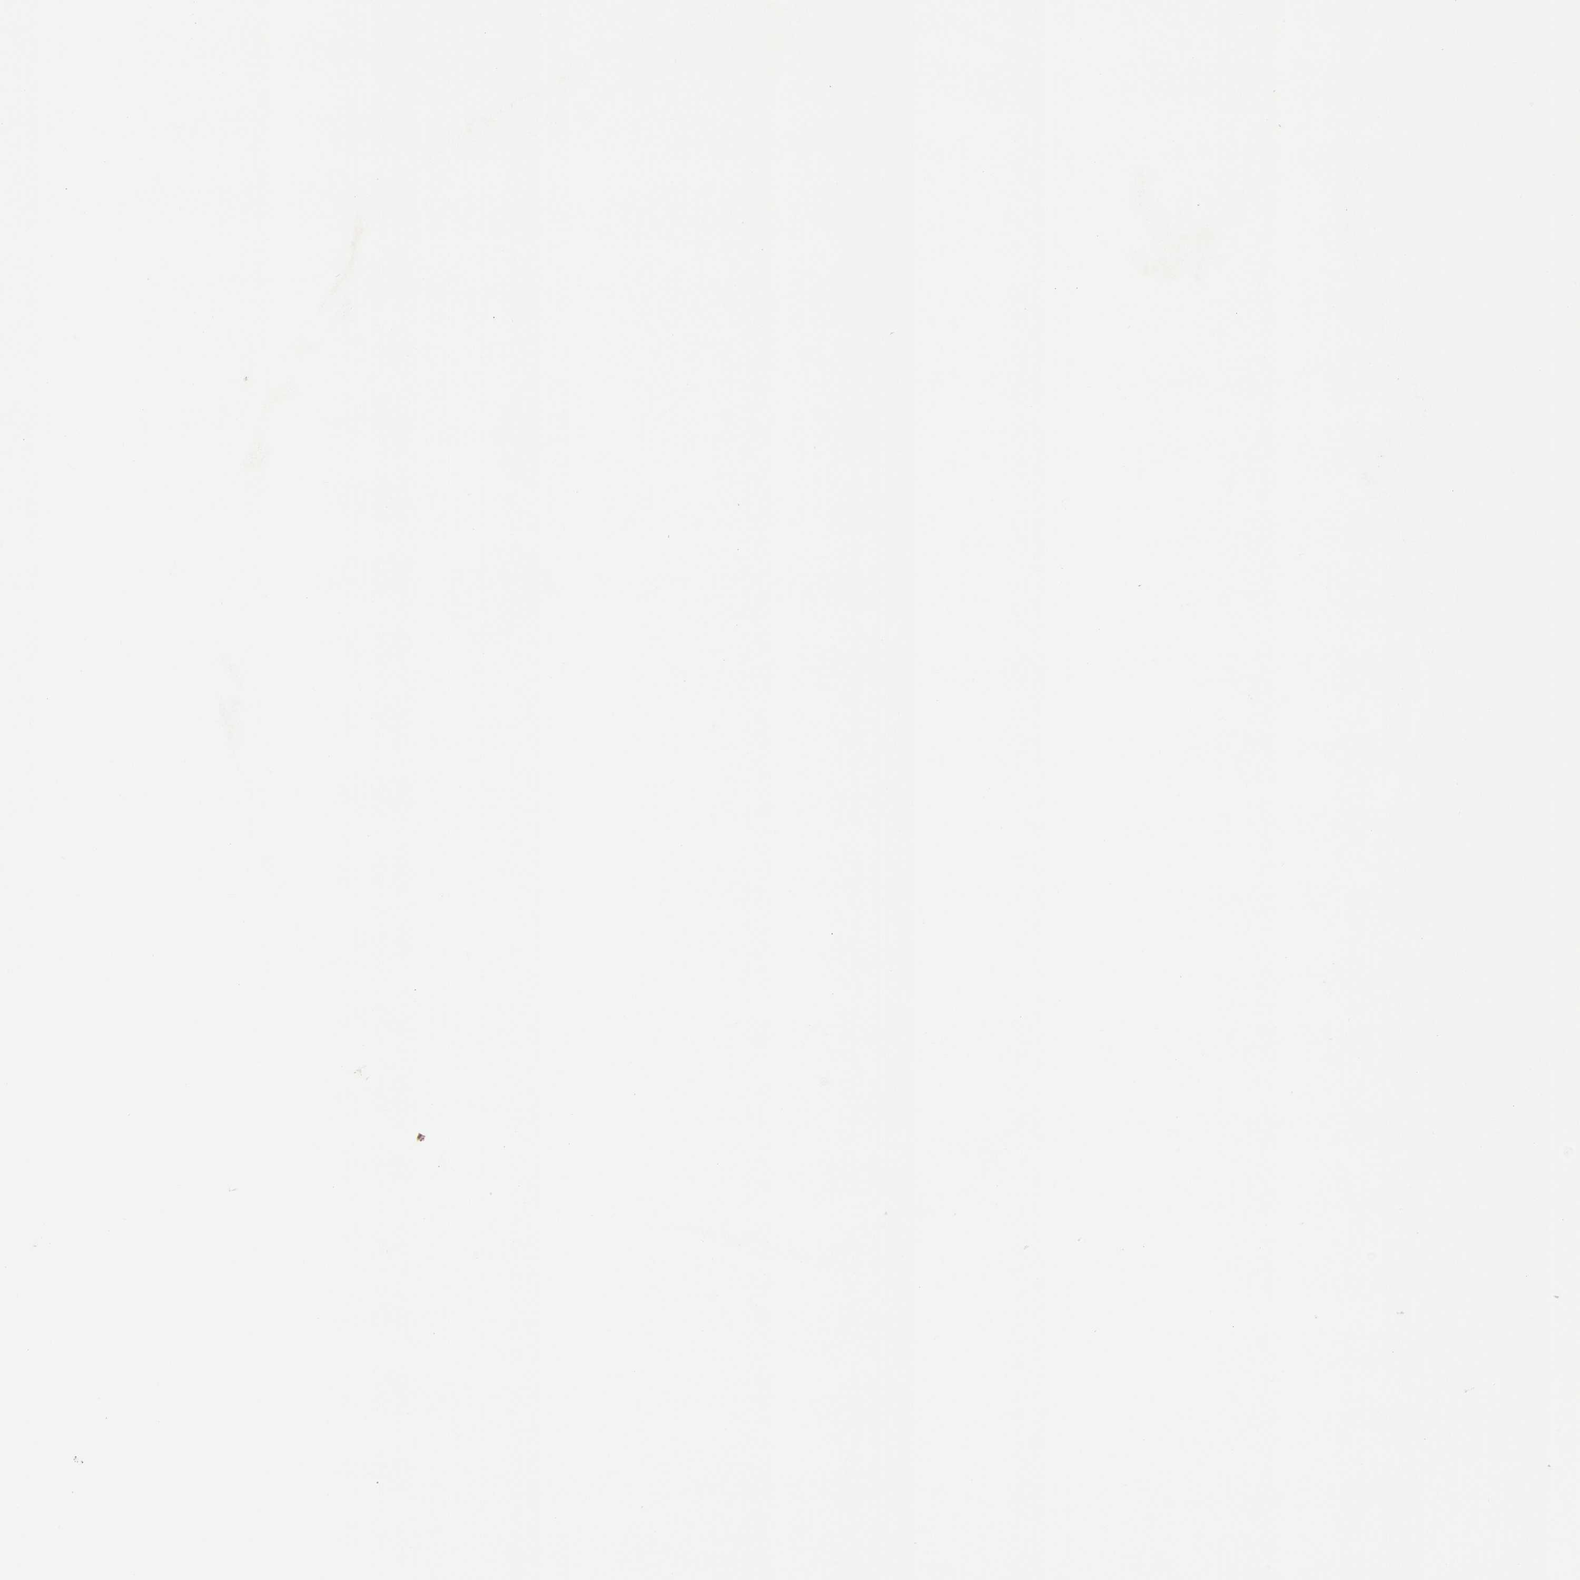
{"staining": {"intensity": "moderate", "quantity": ">75%", "location": "cytoplasmic/membranous"}, "tissue": "liver cancer", "cell_type": "Tumor cells", "image_type": "cancer", "snomed": [{"axis": "morphology", "description": "Normal tissue, NOS"}, {"axis": "morphology", "description": "Cholangiocarcinoma"}, {"axis": "topography", "description": "Liver"}, {"axis": "topography", "description": "Peripheral nerve tissue"}], "caption": "Immunohistochemistry (IHC) of human liver cancer demonstrates medium levels of moderate cytoplasmic/membranous positivity in about >75% of tumor cells.", "gene": "PDCL", "patient": {"sex": "female", "age": 73}}